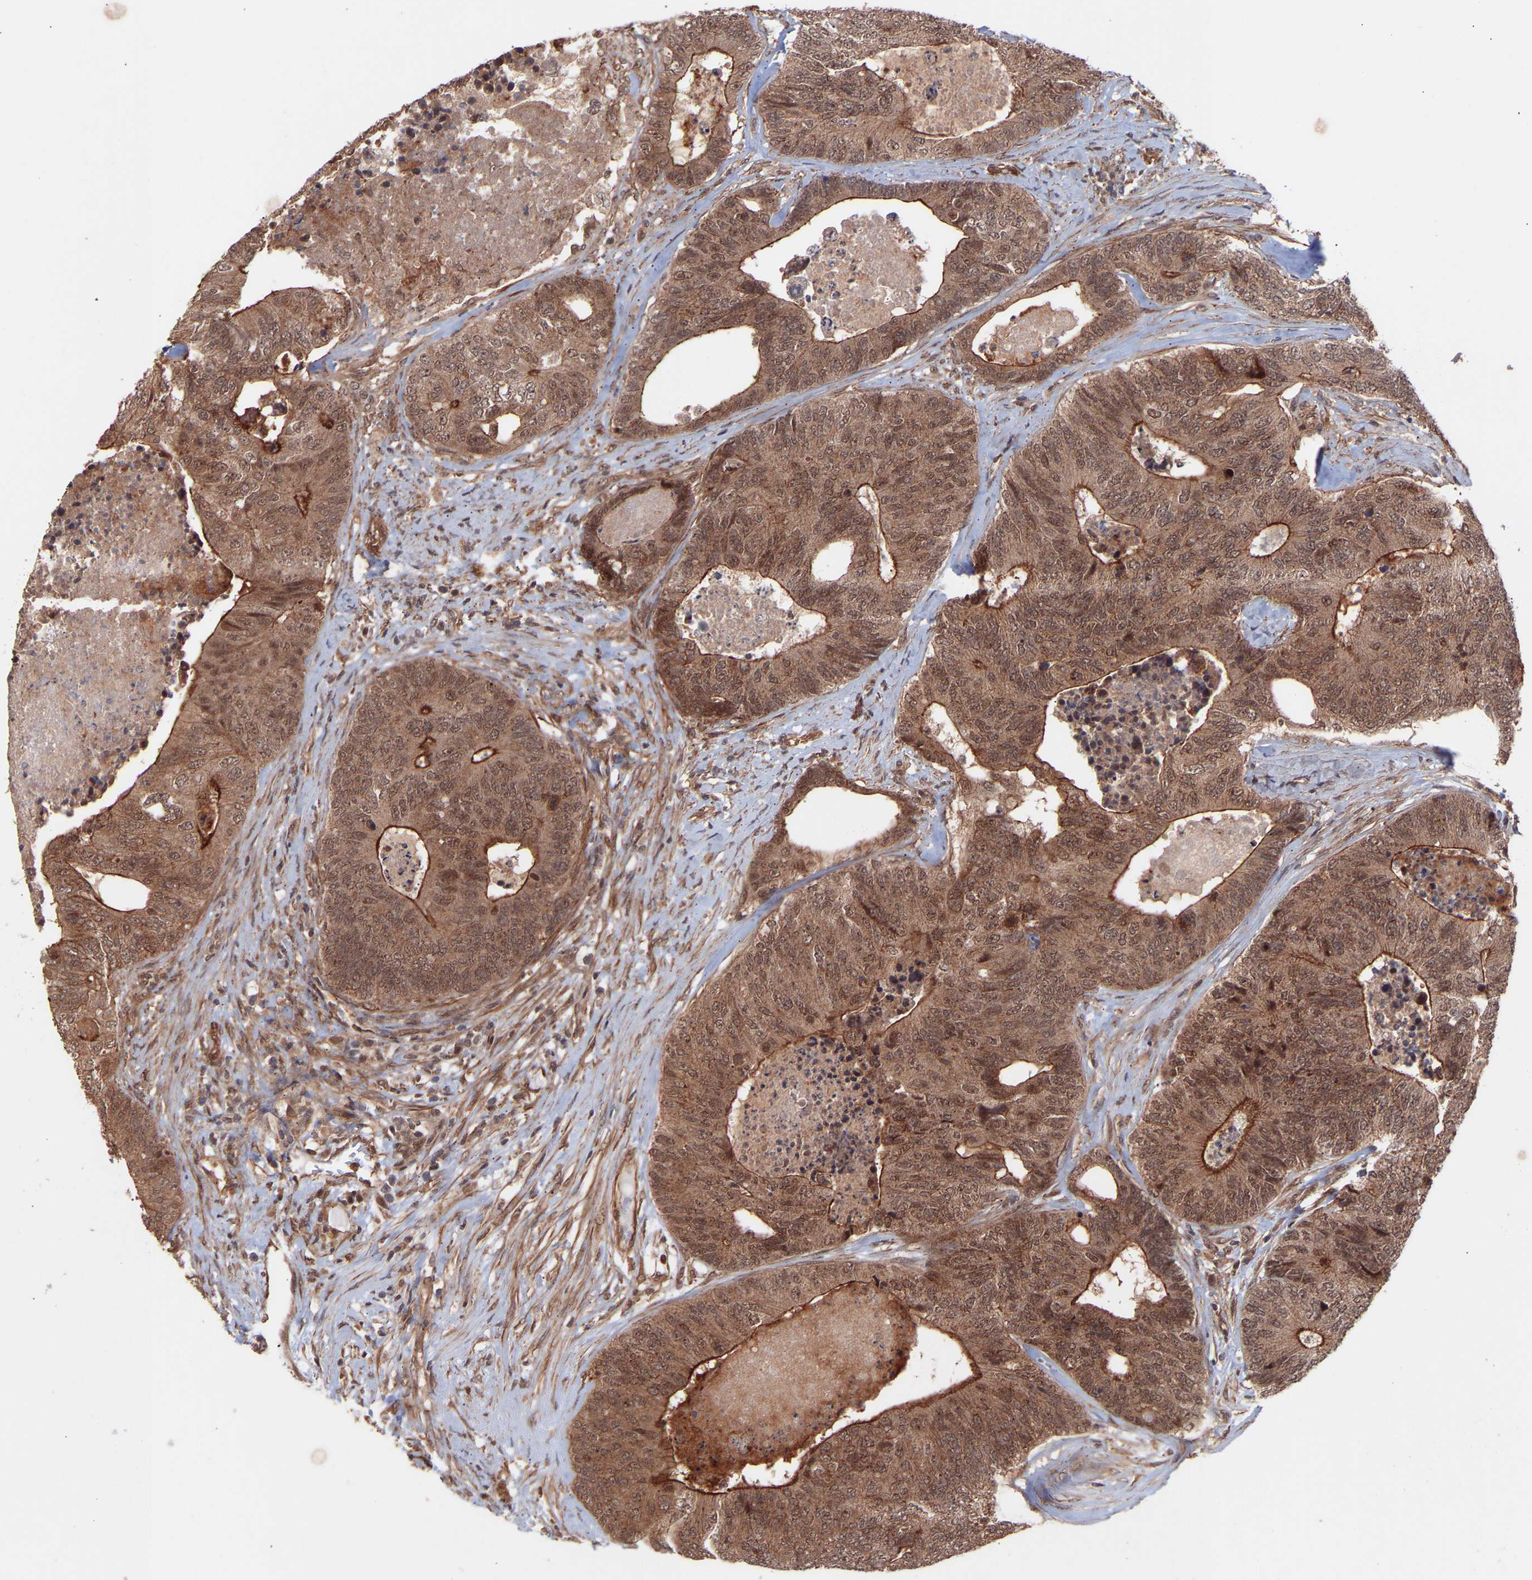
{"staining": {"intensity": "moderate", "quantity": ">75%", "location": "cytoplasmic/membranous"}, "tissue": "colorectal cancer", "cell_type": "Tumor cells", "image_type": "cancer", "snomed": [{"axis": "morphology", "description": "Adenocarcinoma, NOS"}, {"axis": "topography", "description": "Colon"}], "caption": "Tumor cells display medium levels of moderate cytoplasmic/membranous expression in approximately >75% of cells in colorectal cancer (adenocarcinoma).", "gene": "PDLIM5", "patient": {"sex": "female", "age": 67}}